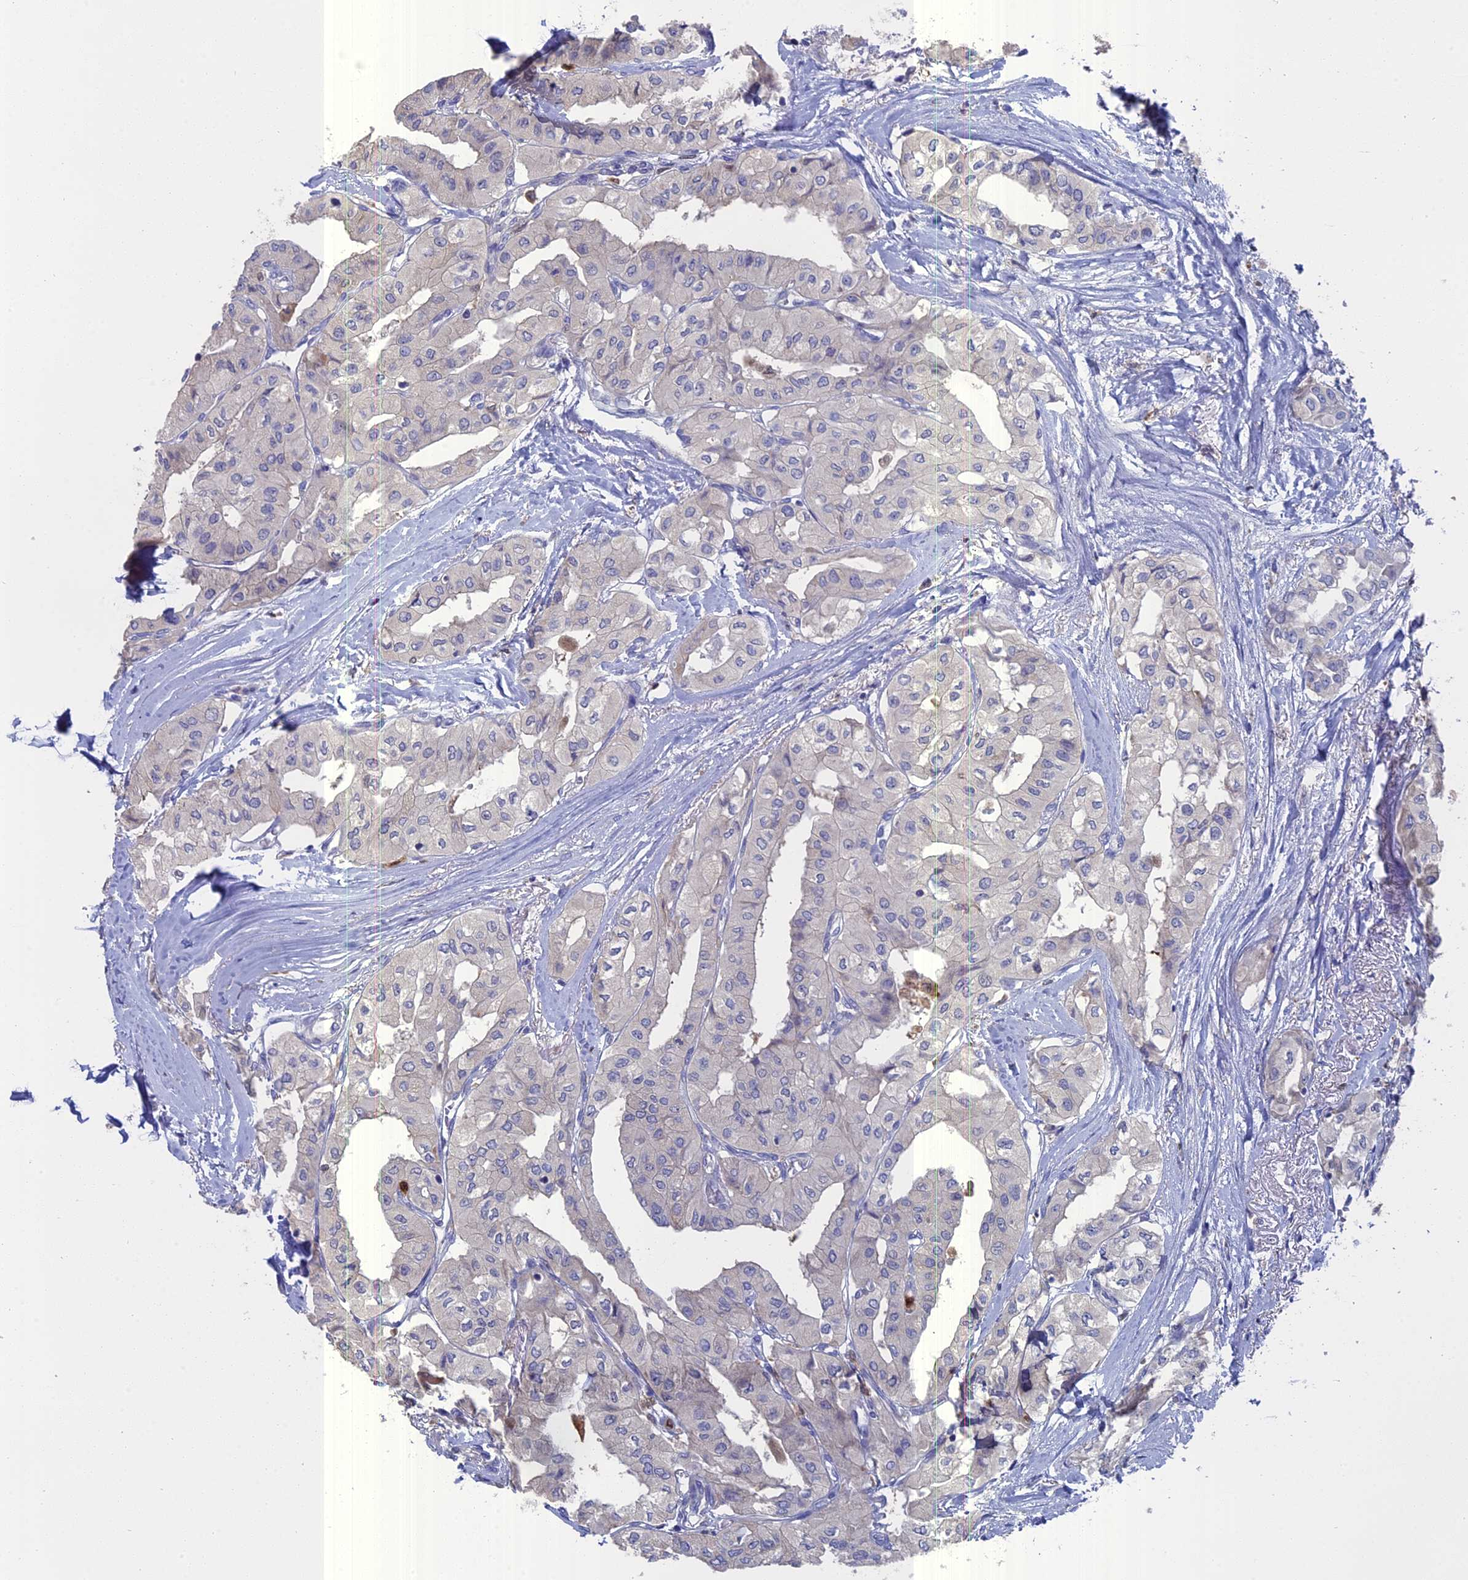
{"staining": {"intensity": "negative", "quantity": "none", "location": "none"}, "tissue": "thyroid cancer", "cell_type": "Tumor cells", "image_type": "cancer", "snomed": [{"axis": "morphology", "description": "Papillary adenocarcinoma, NOS"}, {"axis": "topography", "description": "Thyroid gland"}], "caption": "High power microscopy micrograph of an immunohistochemistry (IHC) photomicrograph of thyroid cancer, revealing no significant positivity in tumor cells. (DAB immunohistochemistry (IHC), high magnification).", "gene": "NCF4", "patient": {"sex": "female", "age": 59}}